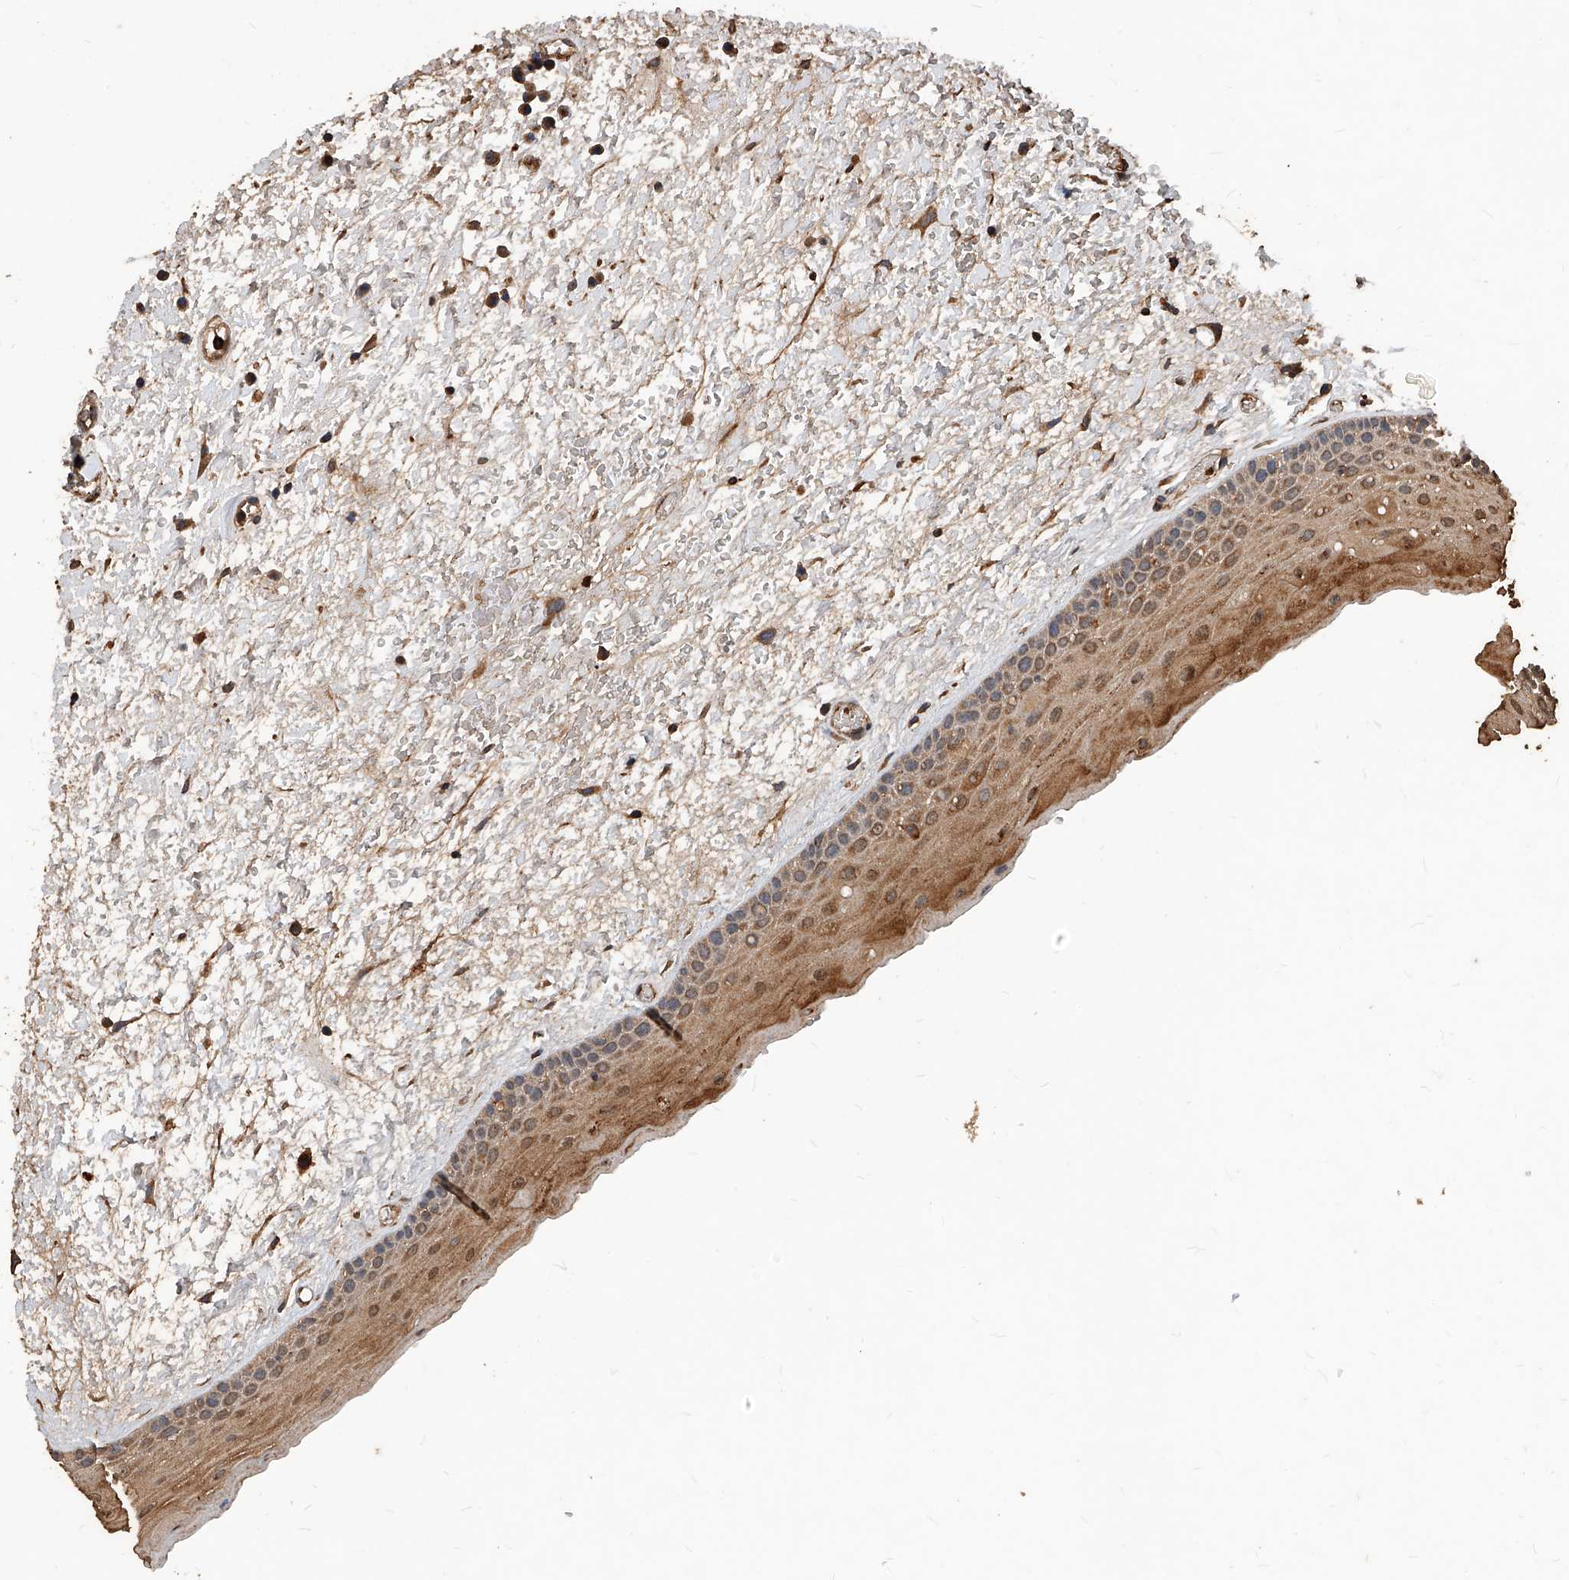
{"staining": {"intensity": "moderate", "quantity": ">75%", "location": "cytoplasmic/membranous"}, "tissue": "oral mucosa", "cell_type": "Squamous epithelial cells", "image_type": "normal", "snomed": [{"axis": "morphology", "description": "Normal tissue, NOS"}, {"axis": "topography", "description": "Oral tissue"}], "caption": "Immunohistochemistry micrograph of normal human oral mucosa stained for a protein (brown), which exhibits medium levels of moderate cytoplasmic/membranous expression in about >75% of squamous epithelial cells.", "gene": "UCP2", "patient": {"sex": "female", "age": 76}}